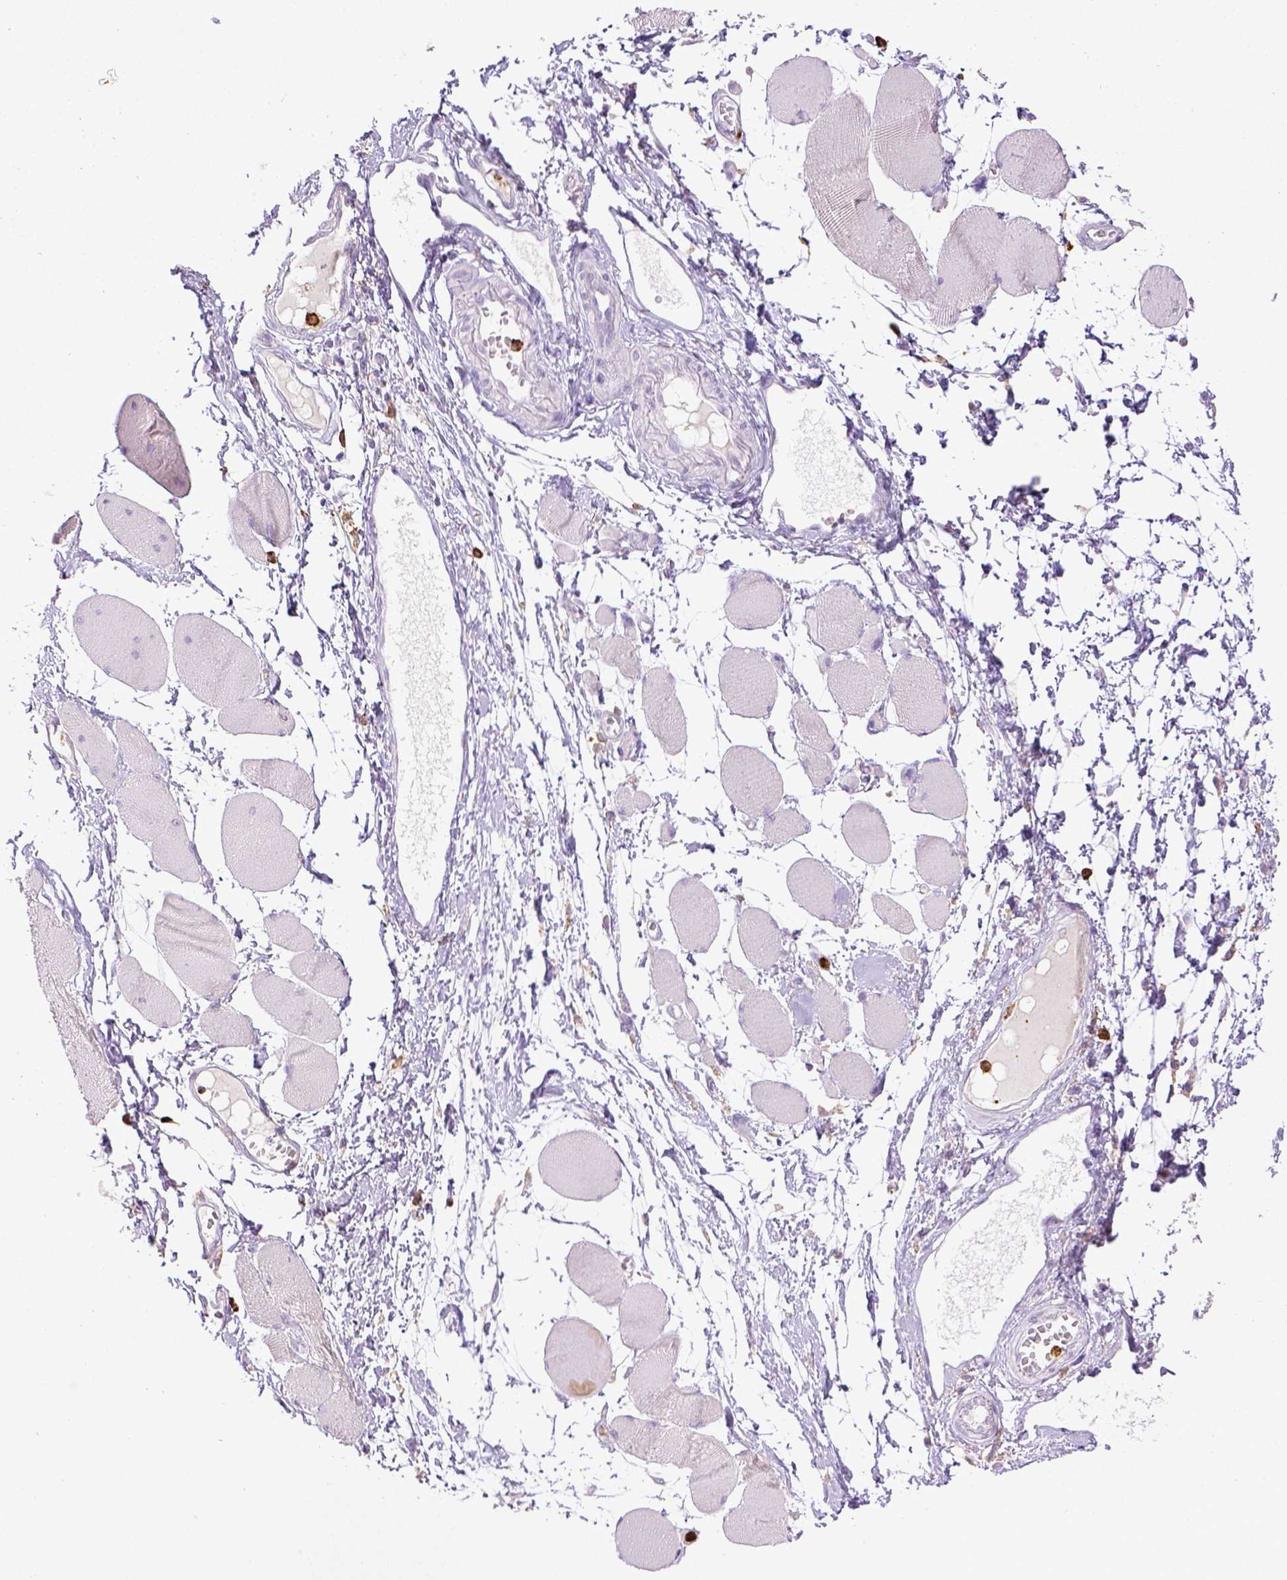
{"staining": {"intensity": "negative", "quantity": "none", "location": "none"}, "tissue": "skeletal muscle", "cell_type": "Myocytes", "image_type": "normal", "snomed": [{"axis": "morphology", "description": "Normal tissue, NOS"}, {"axis": "topography", "description": "Skeletal muscle"}], "caption": "Immunohistochemistry (IHC) micrograph of normal skeletal muscle: human skeletal muscle stained with DAB (3,3'-diaminobenzidine) demonstrates no significant protein staining in myocytes.", "gene": "ITGAM", "patient": {"sex": "female", "age": 75}}